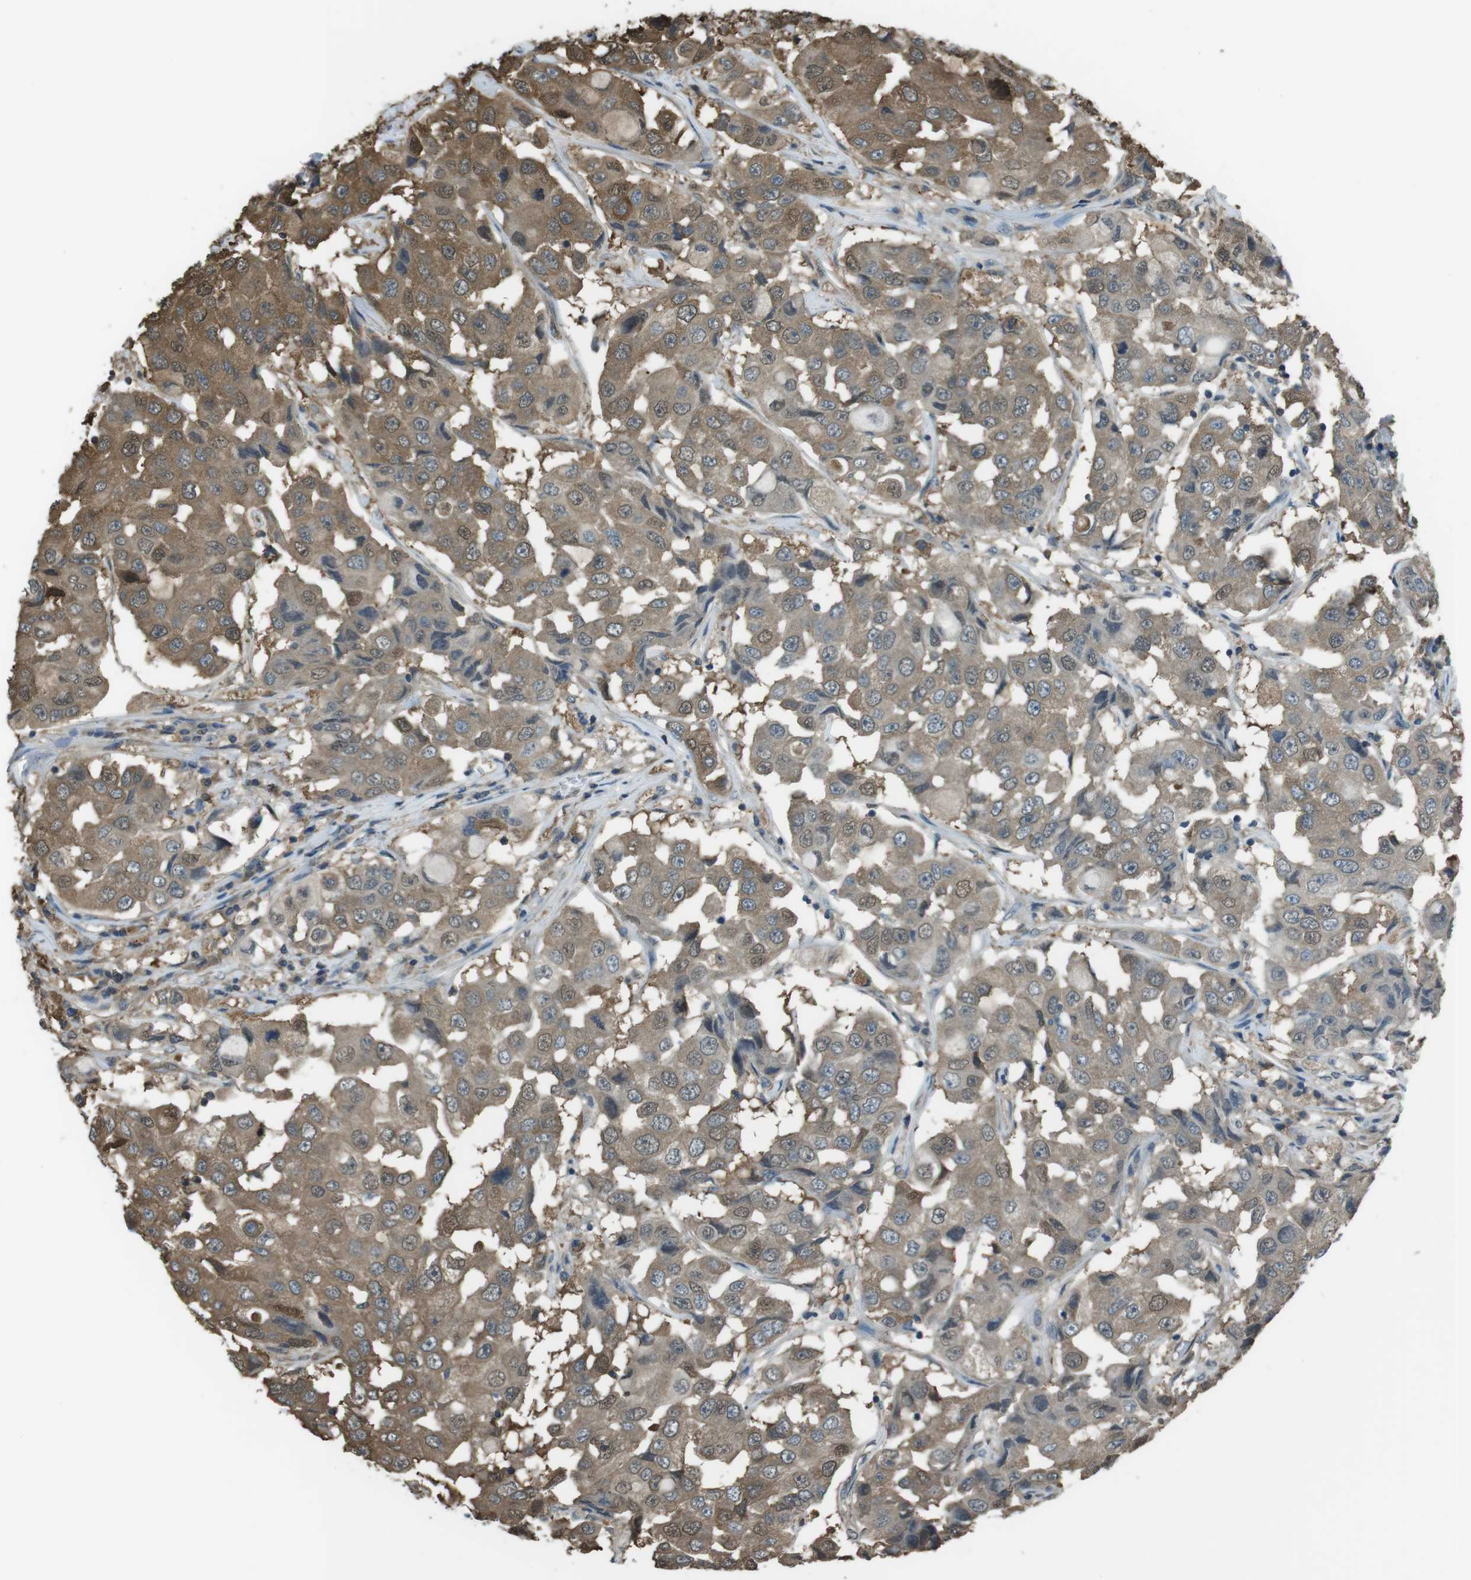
{"staining": {"intensity": "moderate", "quantity": ">75%", "location": "cytoplasmic/membranous,nuclear"}, "tissue": "breast cancer", "cell_type": "Tumor cells", "image_type": "cancer", "snomed": [{"axis": "morphology", "description": "Duct carcinoma"}, {"axis": "topography", "description": "Breast"}], "caption": "Immunohistochemical staining of human breast cancer shows medium levels of moderate cytoplasmic/membranous and nuclear protein staining in approximately >75% of tumor cells.", "gene": "TWSG1", "patient": {"sex": "female", "age": 27}}